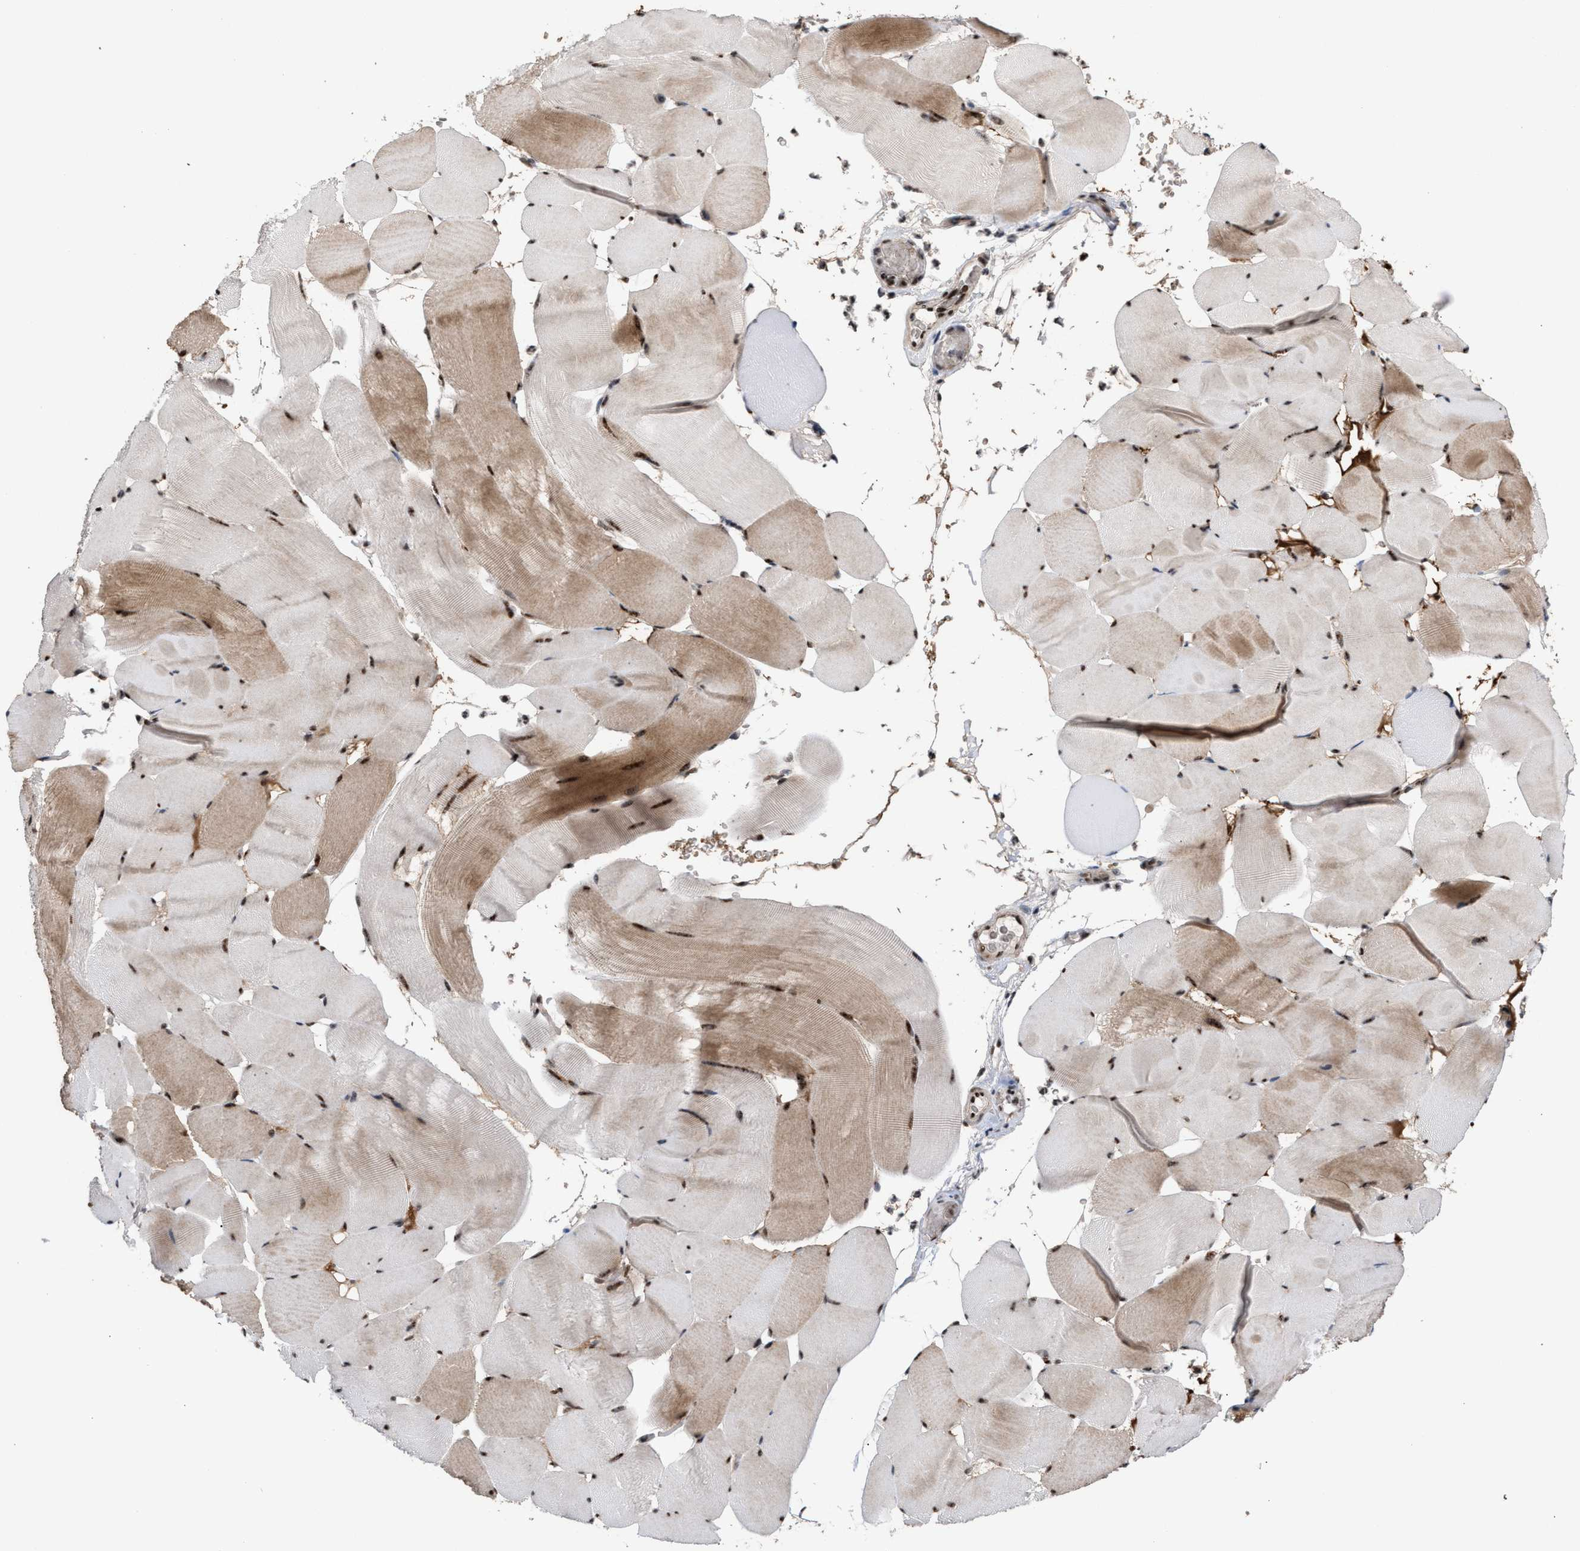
{"staining": {"intensity": "moderate", "quantity": ">75%", "location": "cytoplasmic/membranous,nuclear"}, "tissue": "skeletal muscle", "cell_type": "Myocytes", "image_type": "normal", "snomed": [{"axis": "morphology", "description": "Normal tissue, NOS"}, {"axis": "topography", "description": "Skeletal muscle"}], "caption": "IHC of normal human skeletal muscle displays medium levels of moderate cytoplasmic/membranous,nuclear staining in approximately >75% of myocytes.", "gene": "EIF4A3", "patient": {"sex": "male", "age": 62}}